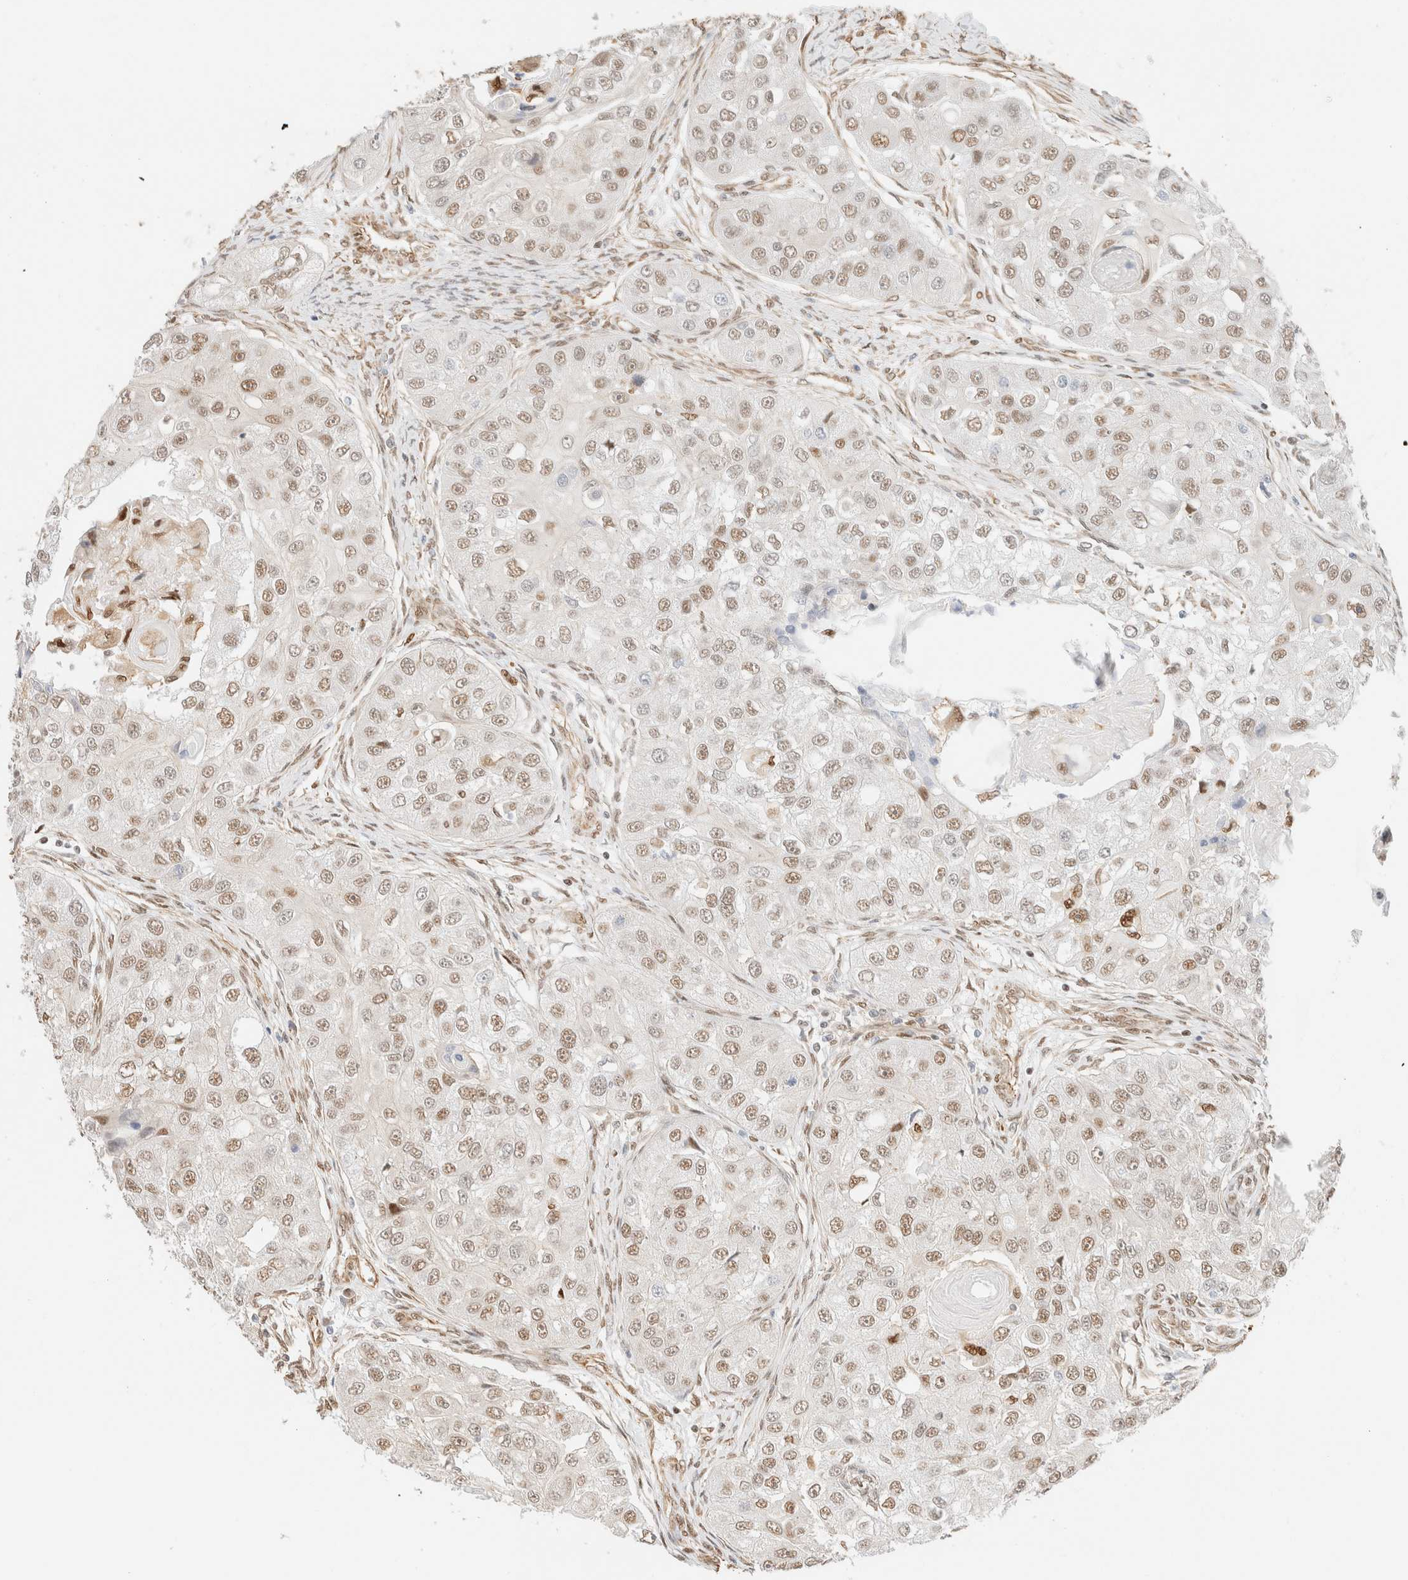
{"staining": {"intensity": "moderate", "quantity": ">75%", "location": "nuclear"}, "tissue": "head and neck cancer", "cell_type": "Tumor cells", "image_type": "cancer", "snomed": [{"axis": "morphology", "description": "Normal tissue, NOS"}, {"axis": "morphology", "description": "Squamous cell carcinoma, NOS"}, {"axis": "topography", "description": "Skeletal muscle"}, {"axis": "topography", "description": "Head-Neck"}], "caption": "Human head and neck cancer stained for a protein (brown) demonstrates moderate nuclear positive positivity in about >75% of tumor cells.", "gene": "ARID5A", "patient": {"sex": "male", "age": 51}}